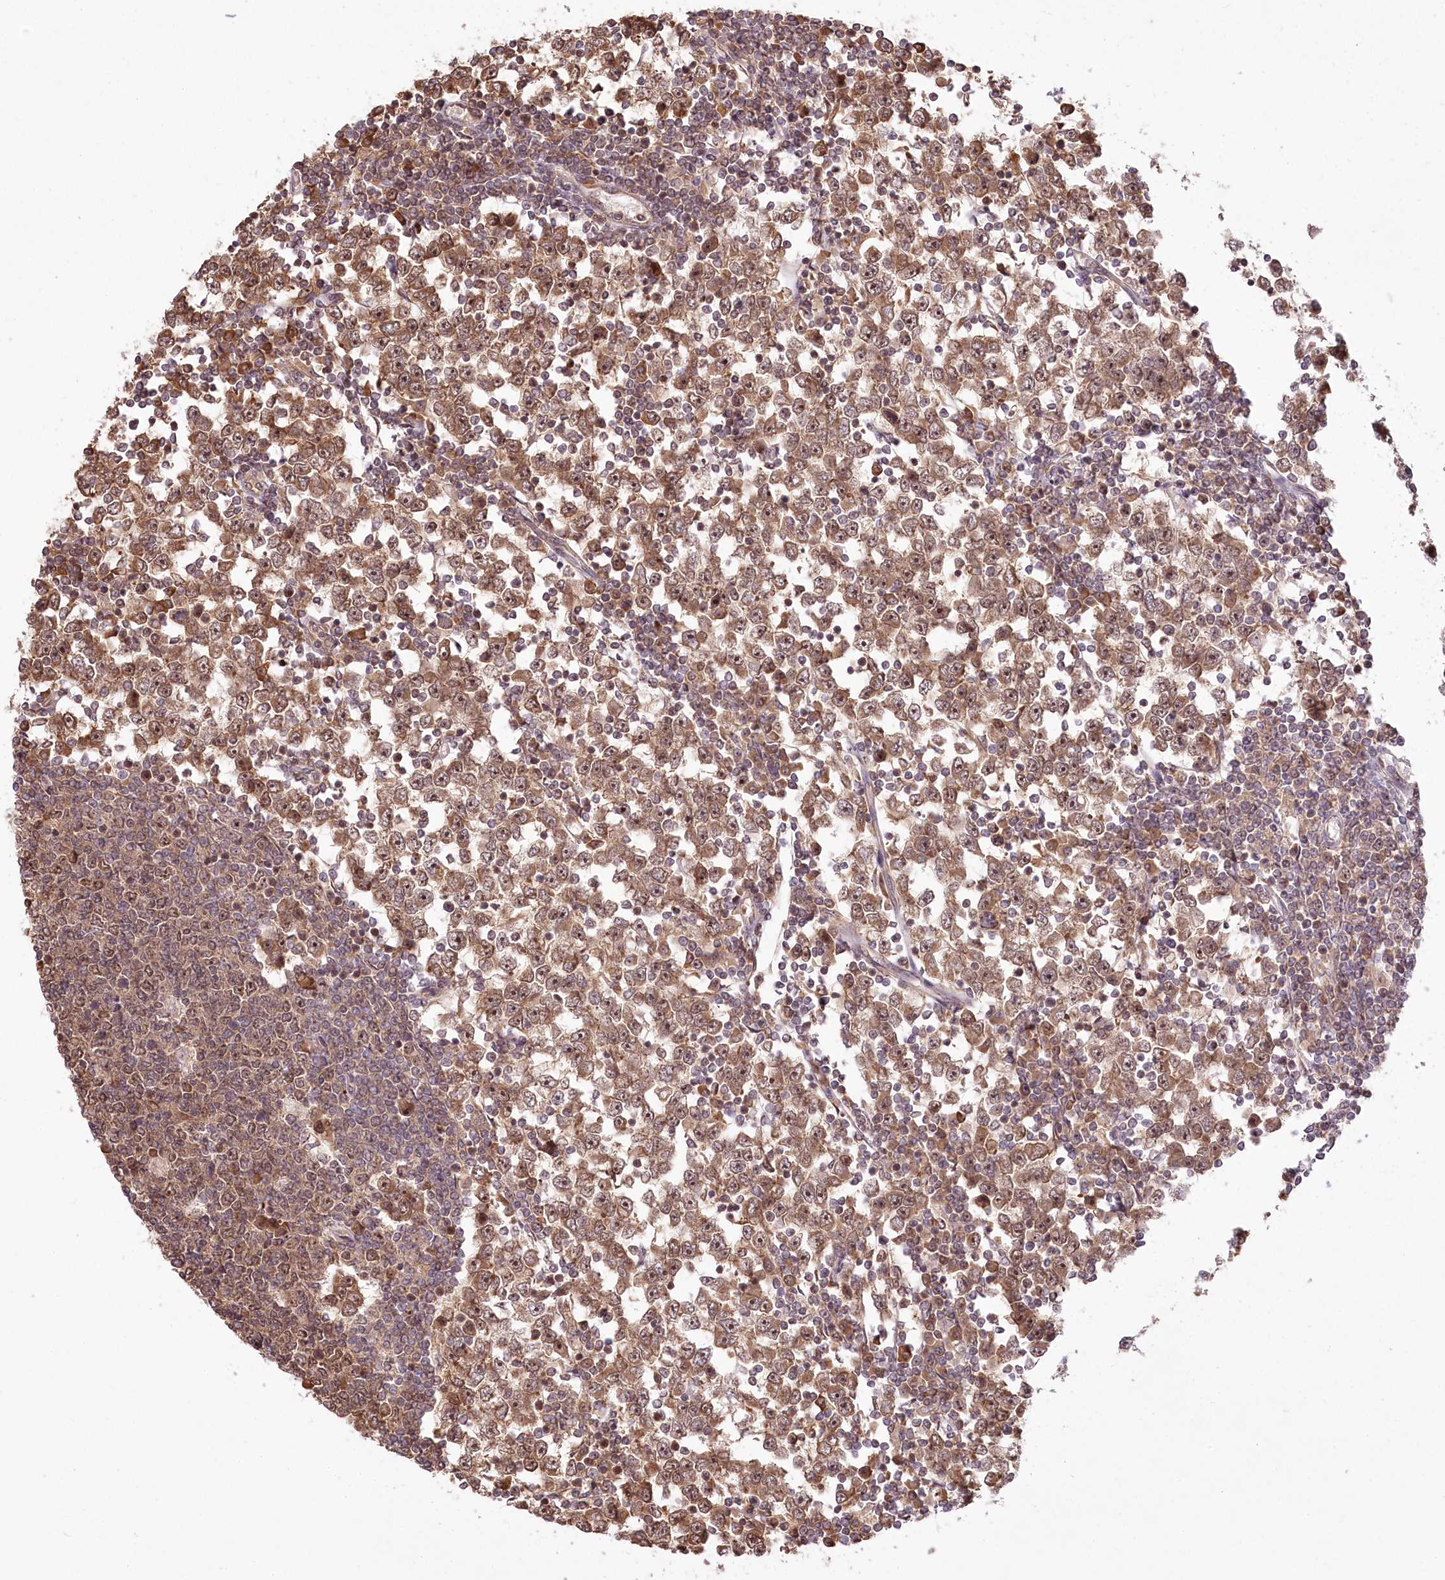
{"staining": {"intensity": "moderate", "quantity": ">75%", "location": "cytoplasmic/membranous,nuclear"}, "tissue": "testis cancer", "cell_type": "Tumor cells", "image_type": "cancer", "snomed": [{"axis": "morphology", "description": "Seminoma, NOS"}, {"axis": "topography", "description": "Testis"}], "caption": "This histopathology image exhibits immunohistochemistry staining of testis cancer (seminoma), with medium moderate cytoplasmic/membranous and nuclear expression in approximately >75% of tumor cells.", "gene": "SERGEF", "patient": {"sex": "male", "age": 65}}